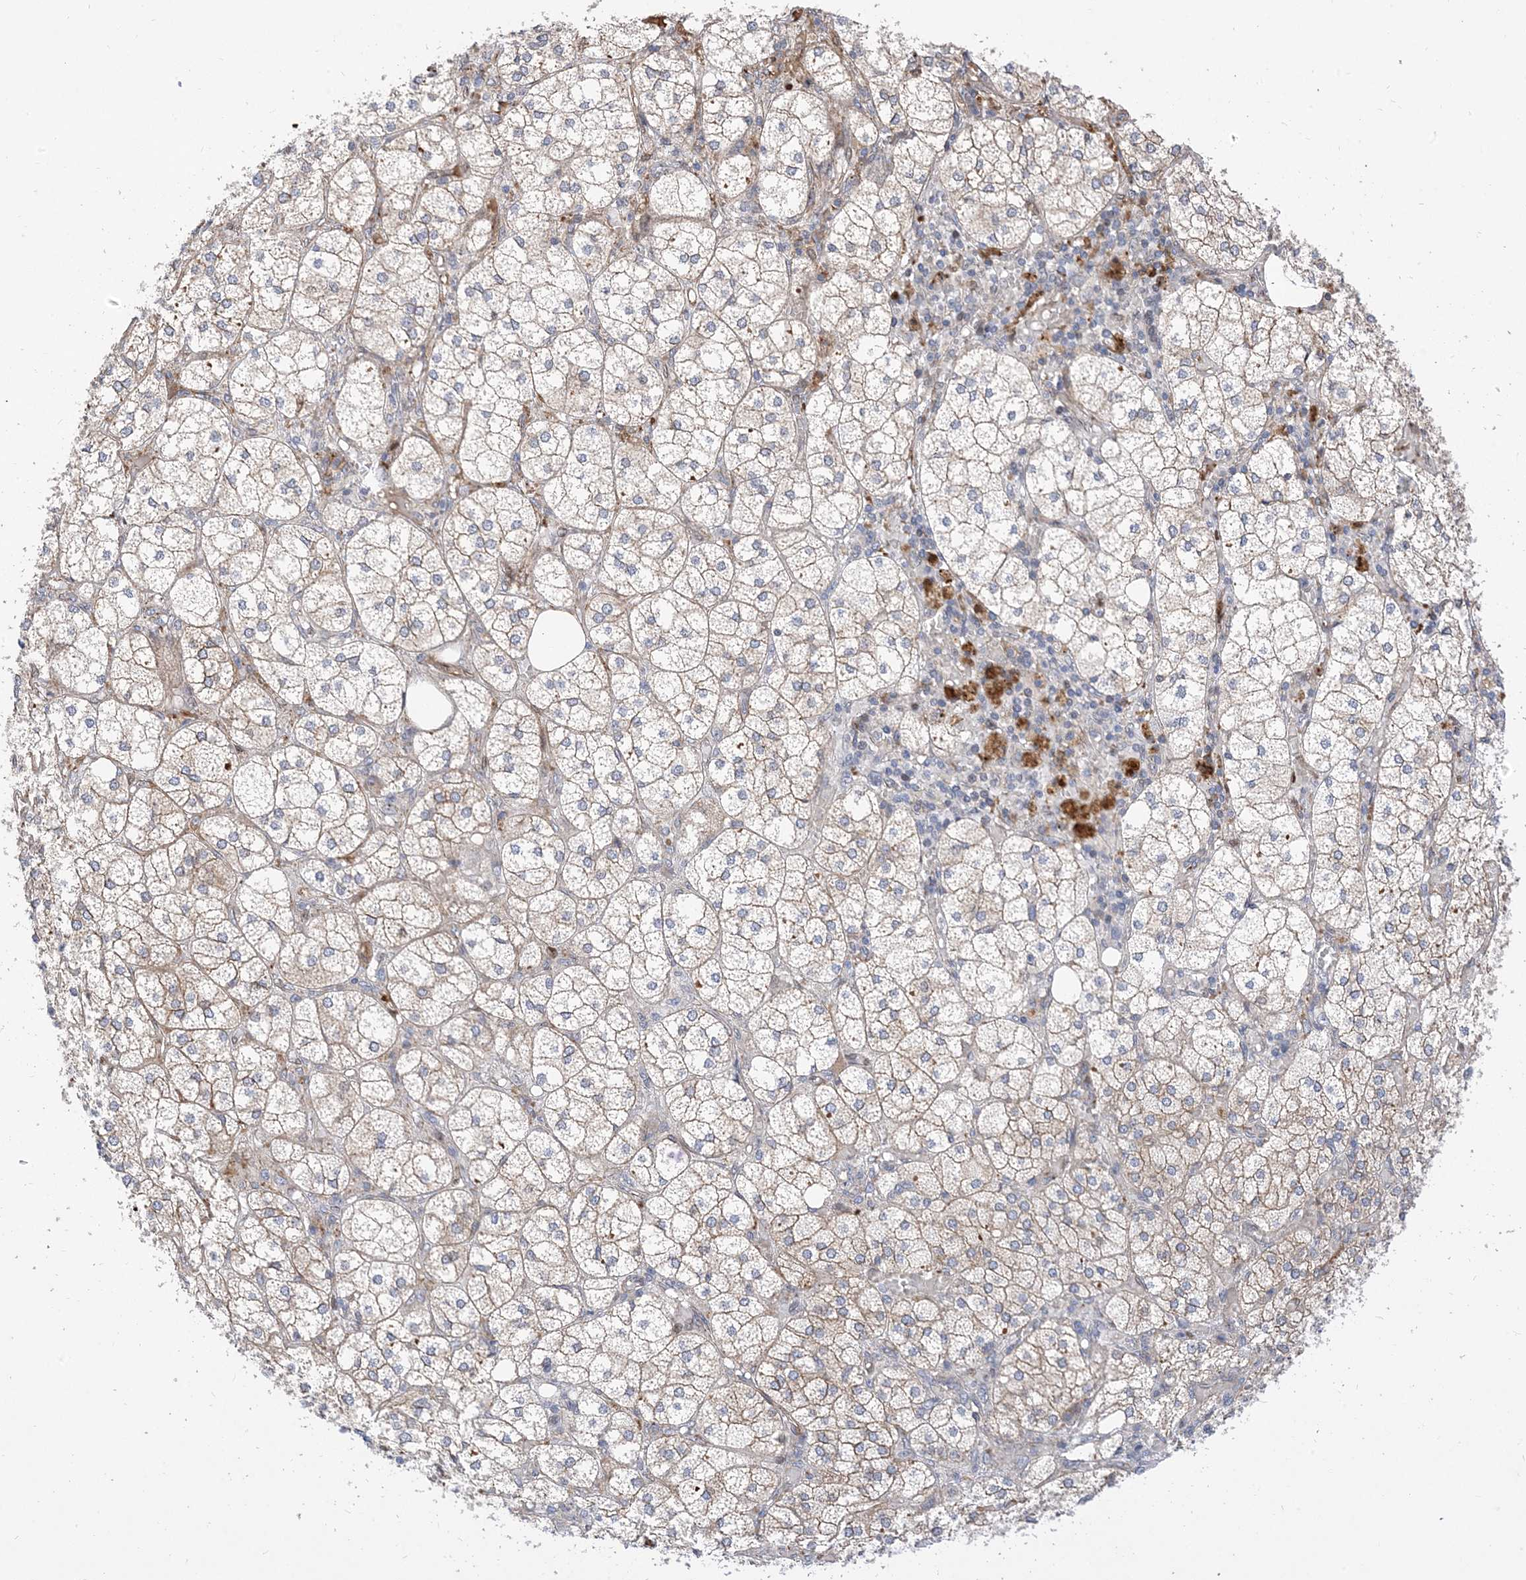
{"staining": {"intensity": "moderate", "quantity": "25%-75%", "location": "cytoplasmic/membranous"}, "tissue": "adrenal gland", "cell_type": "Glandular cells", "image_type": "normal", "snomed": [{"axis": "morphology", "description": "Normal tissue, NOS"}, {"axis": "topography", "description": "Adrenal gland"}], "caption": "The histopathology image exhibits staining of normal adrenal gland, revealing moderate cytoplasmic/membranous protein staining (brown color) within glandular cells.", "gene": "TYSND1", "patient": {"sex": "female", "age": 61}}